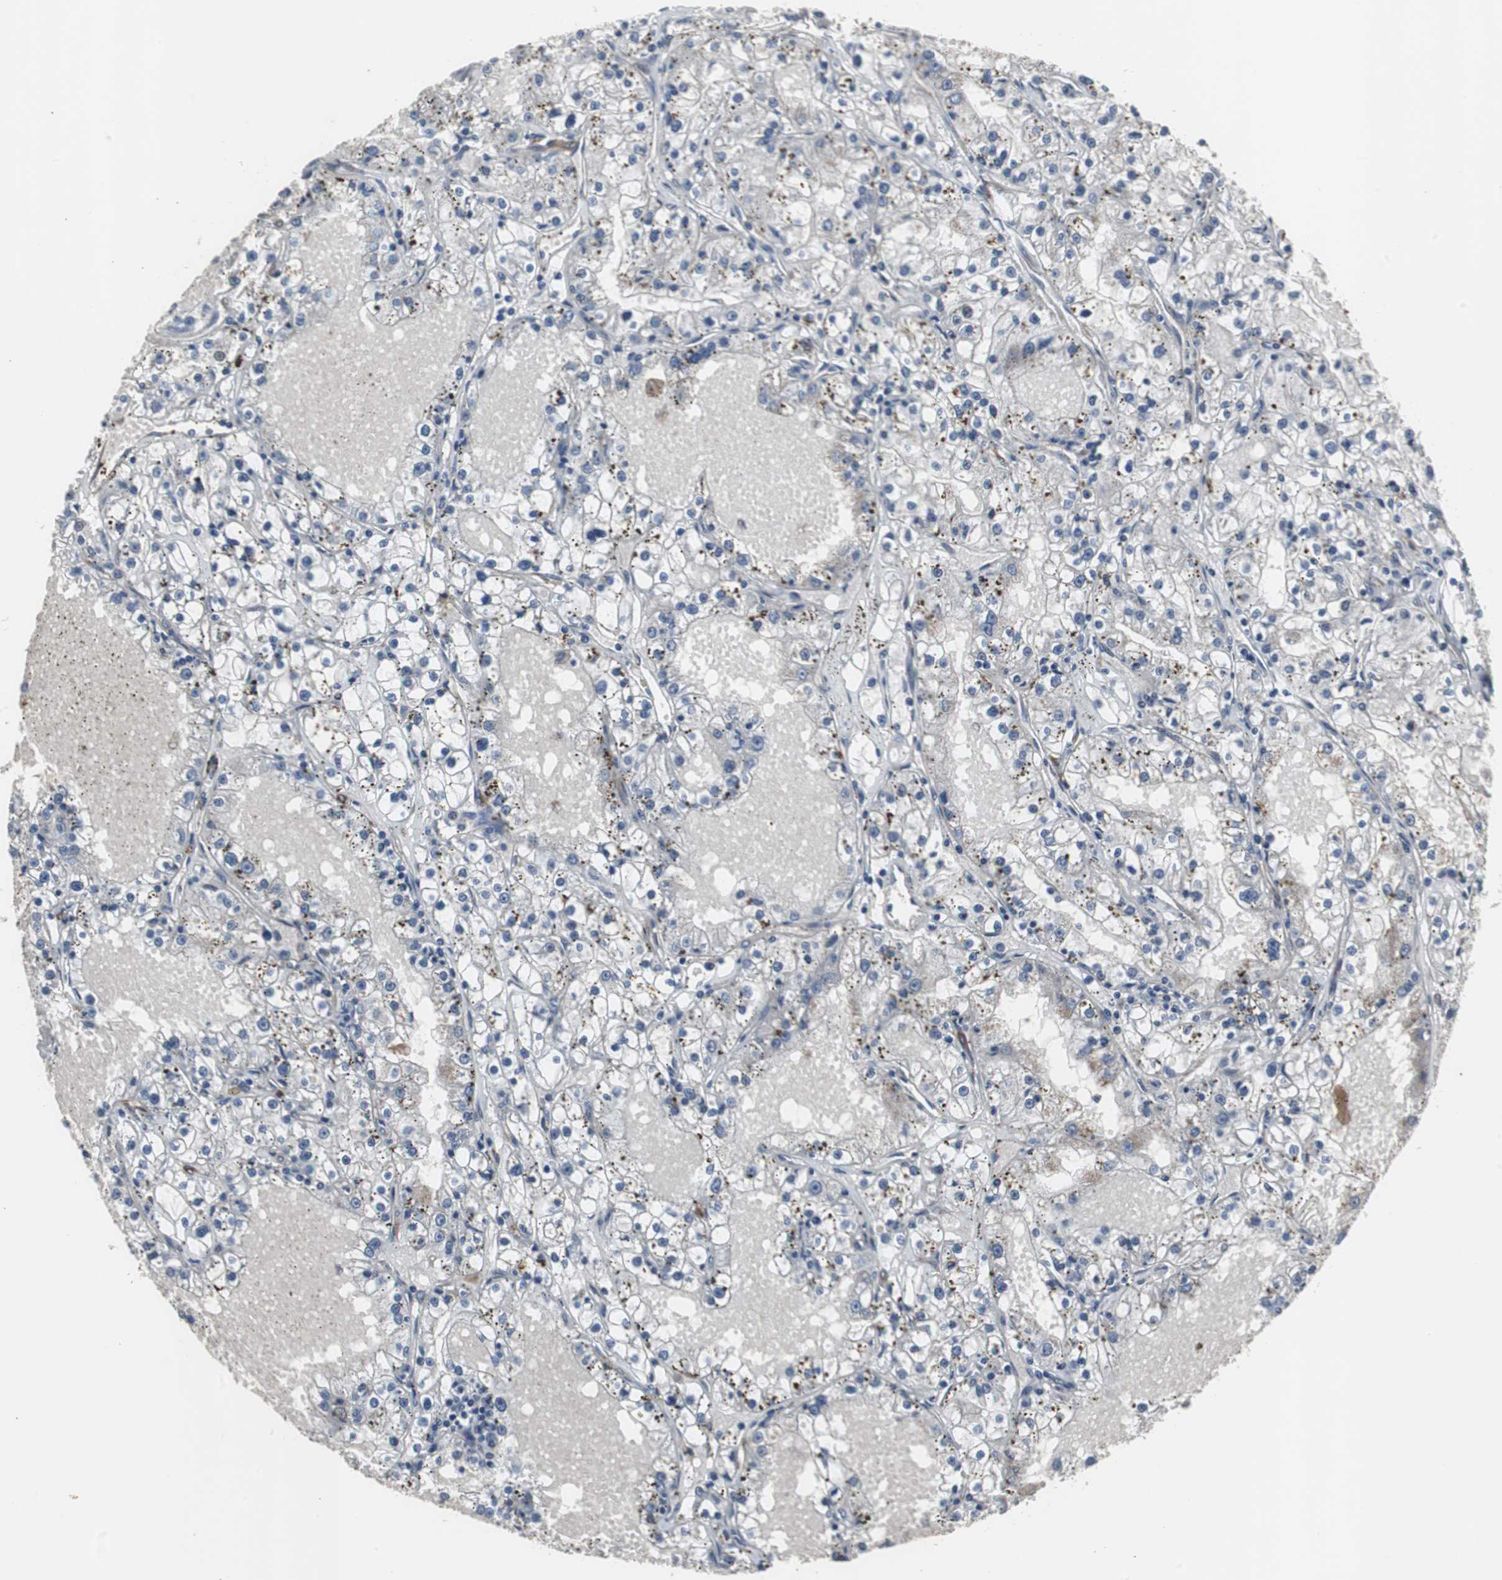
{"staining": {"intensity": "negative", "quantity": "none", "location": "none"}, "tissue": "renal cancer", "cell_type": "Tumor cells", "image_type": "cancer", "snomed": [{"axis": "morphology", "description": "Adenocarcinoma, NOS"}, {"axis": "topography", "description": "Kidney"}], "caption": "DAB (3,3'-diaminobenzidine) immunohistochemical staining of human renal cancer demonstrates no significant positivity in tumor cells. (Immunohistochemistry, brightfield microscopy, high magnification).", "gene": "CRADD", "patient": {"sex": "male", "age": 56}}